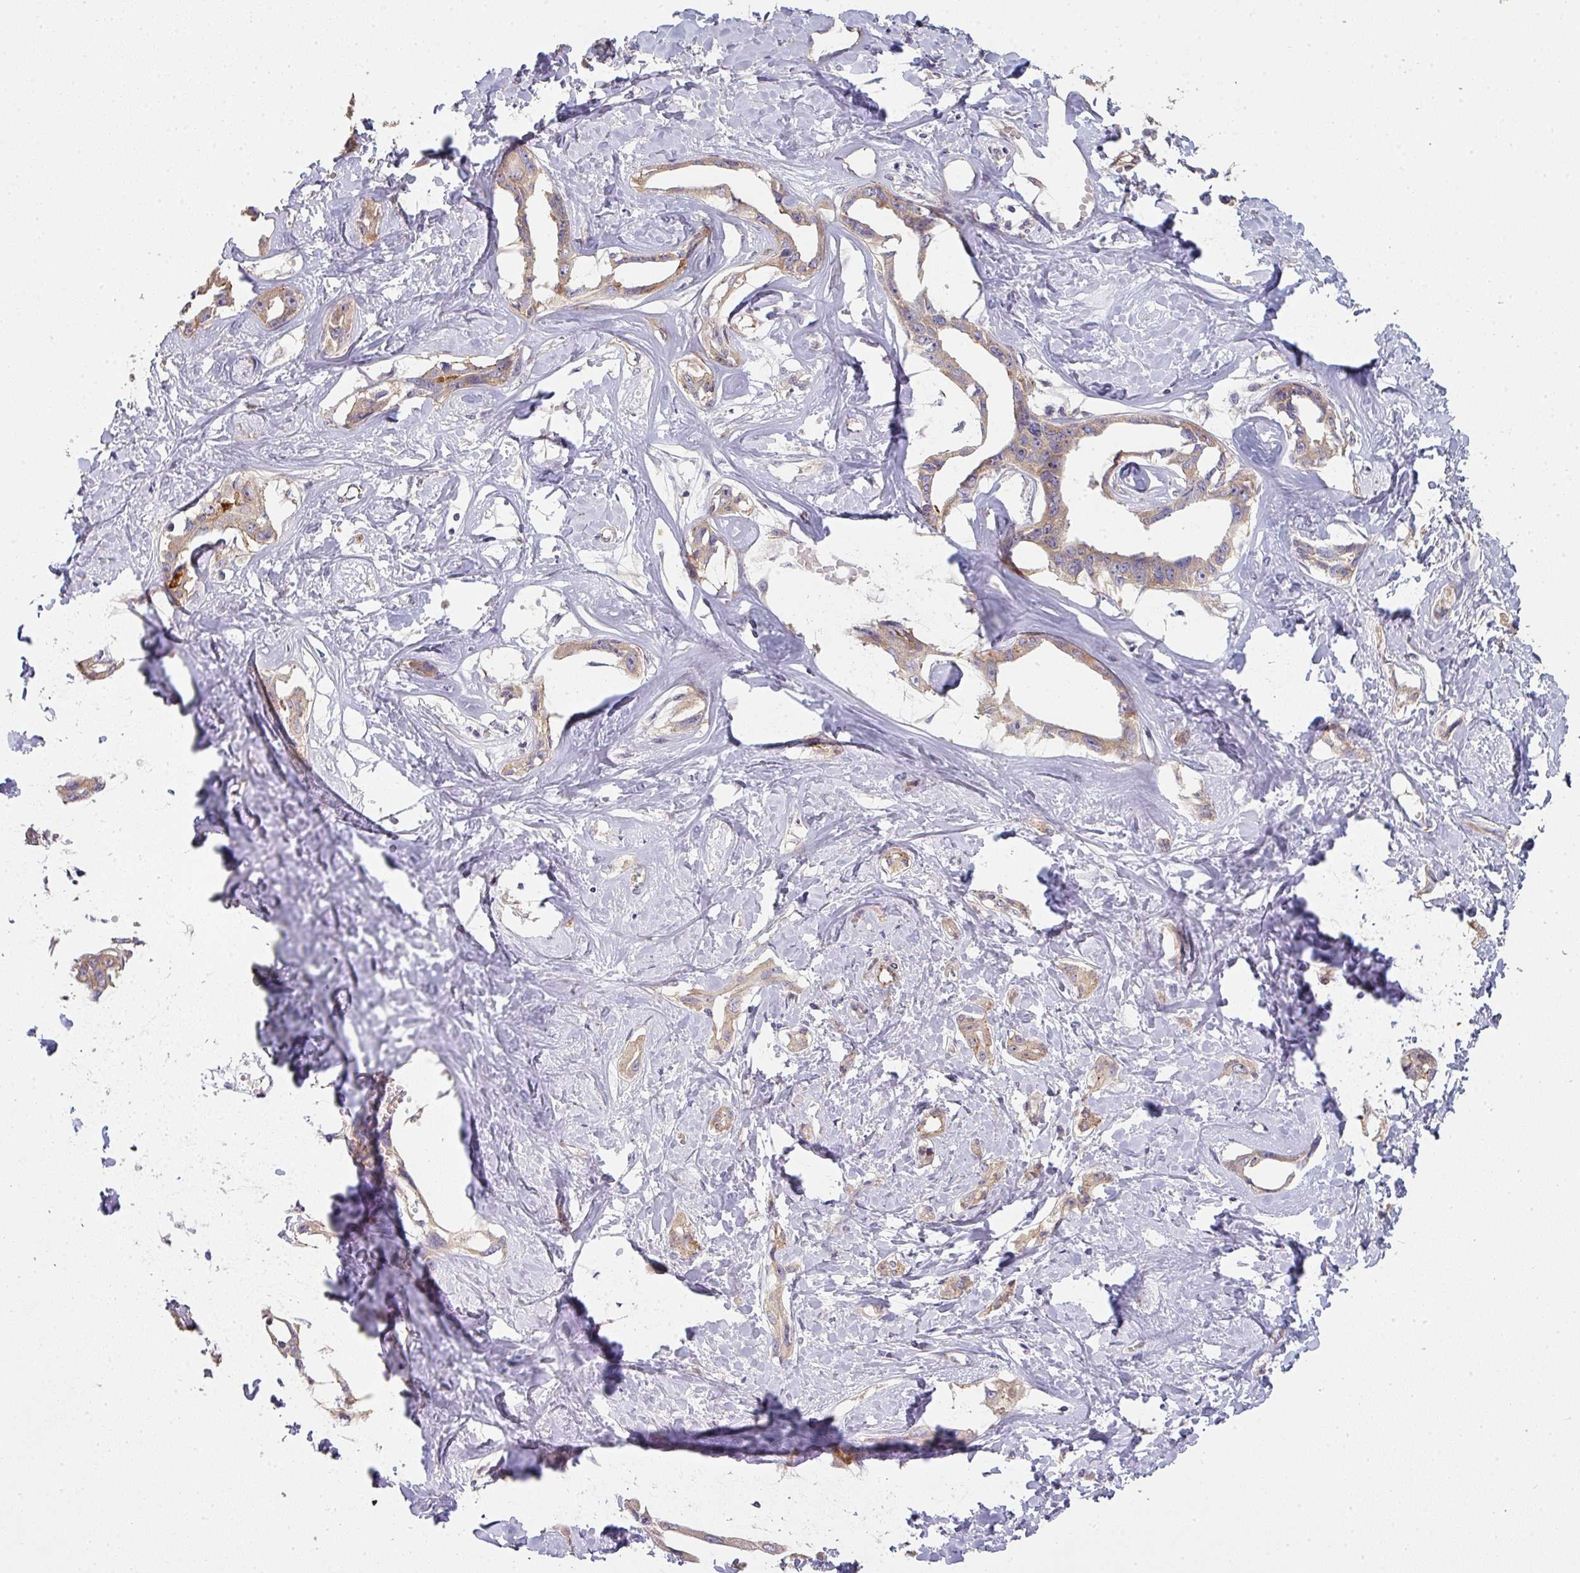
{"staining": {"intensity": "weak", "quantity": "25%-75%", "location": "cytoplasmic/membranous"}, "tissue": "liver cancer", "cell_type": "Tumor cells", "image_type": "cancer", "snomed": [{"axis": "morphology", "description": "Cholangiocarcinoma"}, {"axis": "topography", "description": "Liver"}], "caption": "Cholangiocarcinoma (liver) stained for a protein reveals weak cytoplasmic/membranous positivity in tumor cells. The protein is stained brown, and the nuclei are stained in blue (DAB IHC with brightfield microscopy, high magnification).", "gene": "PCDH1", "patient": {"sex": "male", "age": 59}}